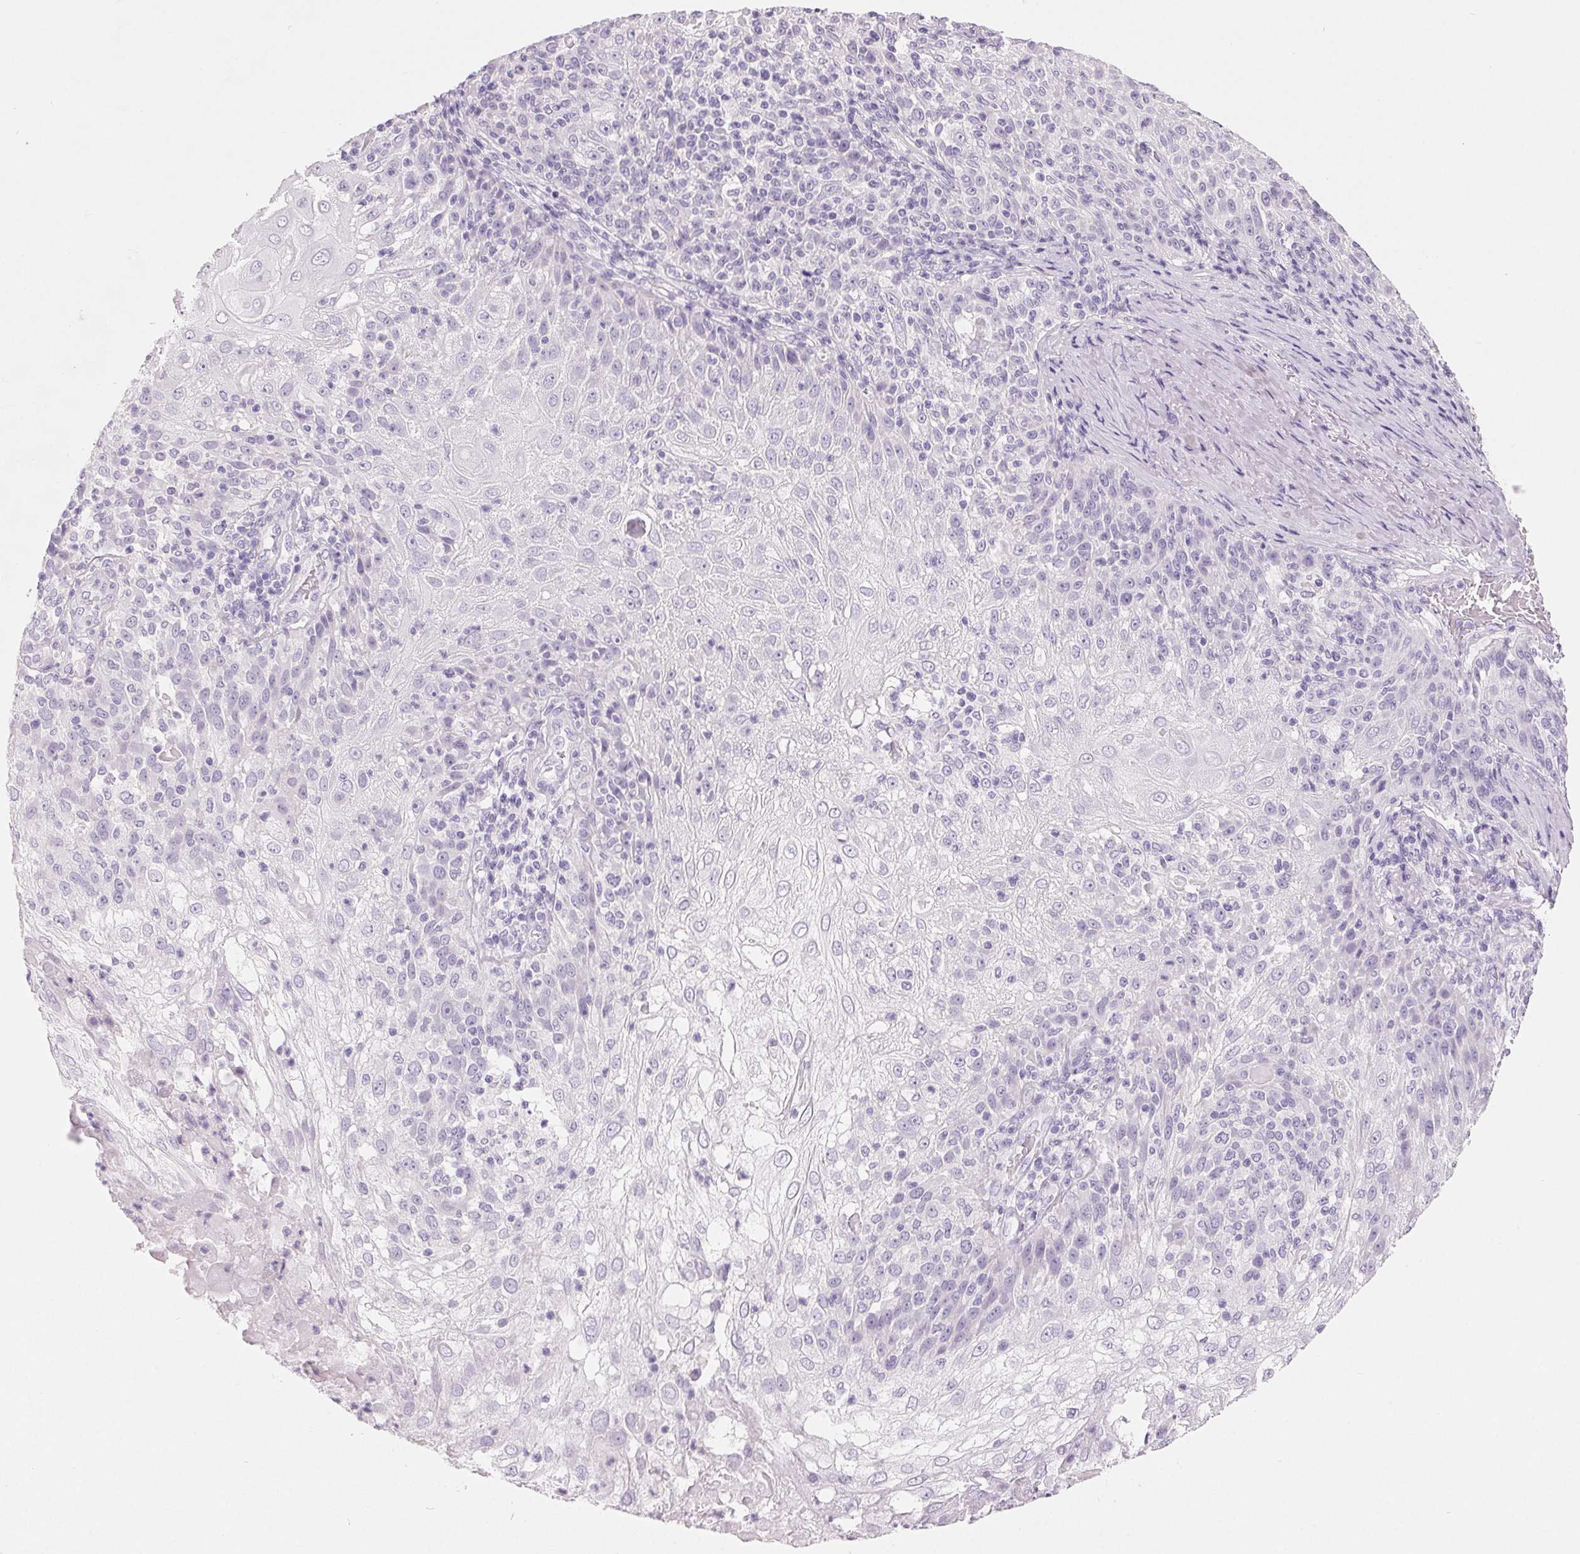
{"staining": {"intensity": "negative", "quantity": "none", "location": "none"}, "tissue": "skin cancer", "cell_type": "Tumor cells", "image_type": "cancer", "snomed": [{"axis": "morphology", "description": "Normal tissue, NOS"}, {"axis": "morphology", "description": "Squamous cell carcinoma, NOS"}, {"axis": "topography", "description": "Skin"}], "caption": "Human skin cancer stained for a protein using immunohistochemistry exhibits no expression in tumor cells.", "gene": "SPACA5B", "patient": {"sex": "female", "age": 83}}